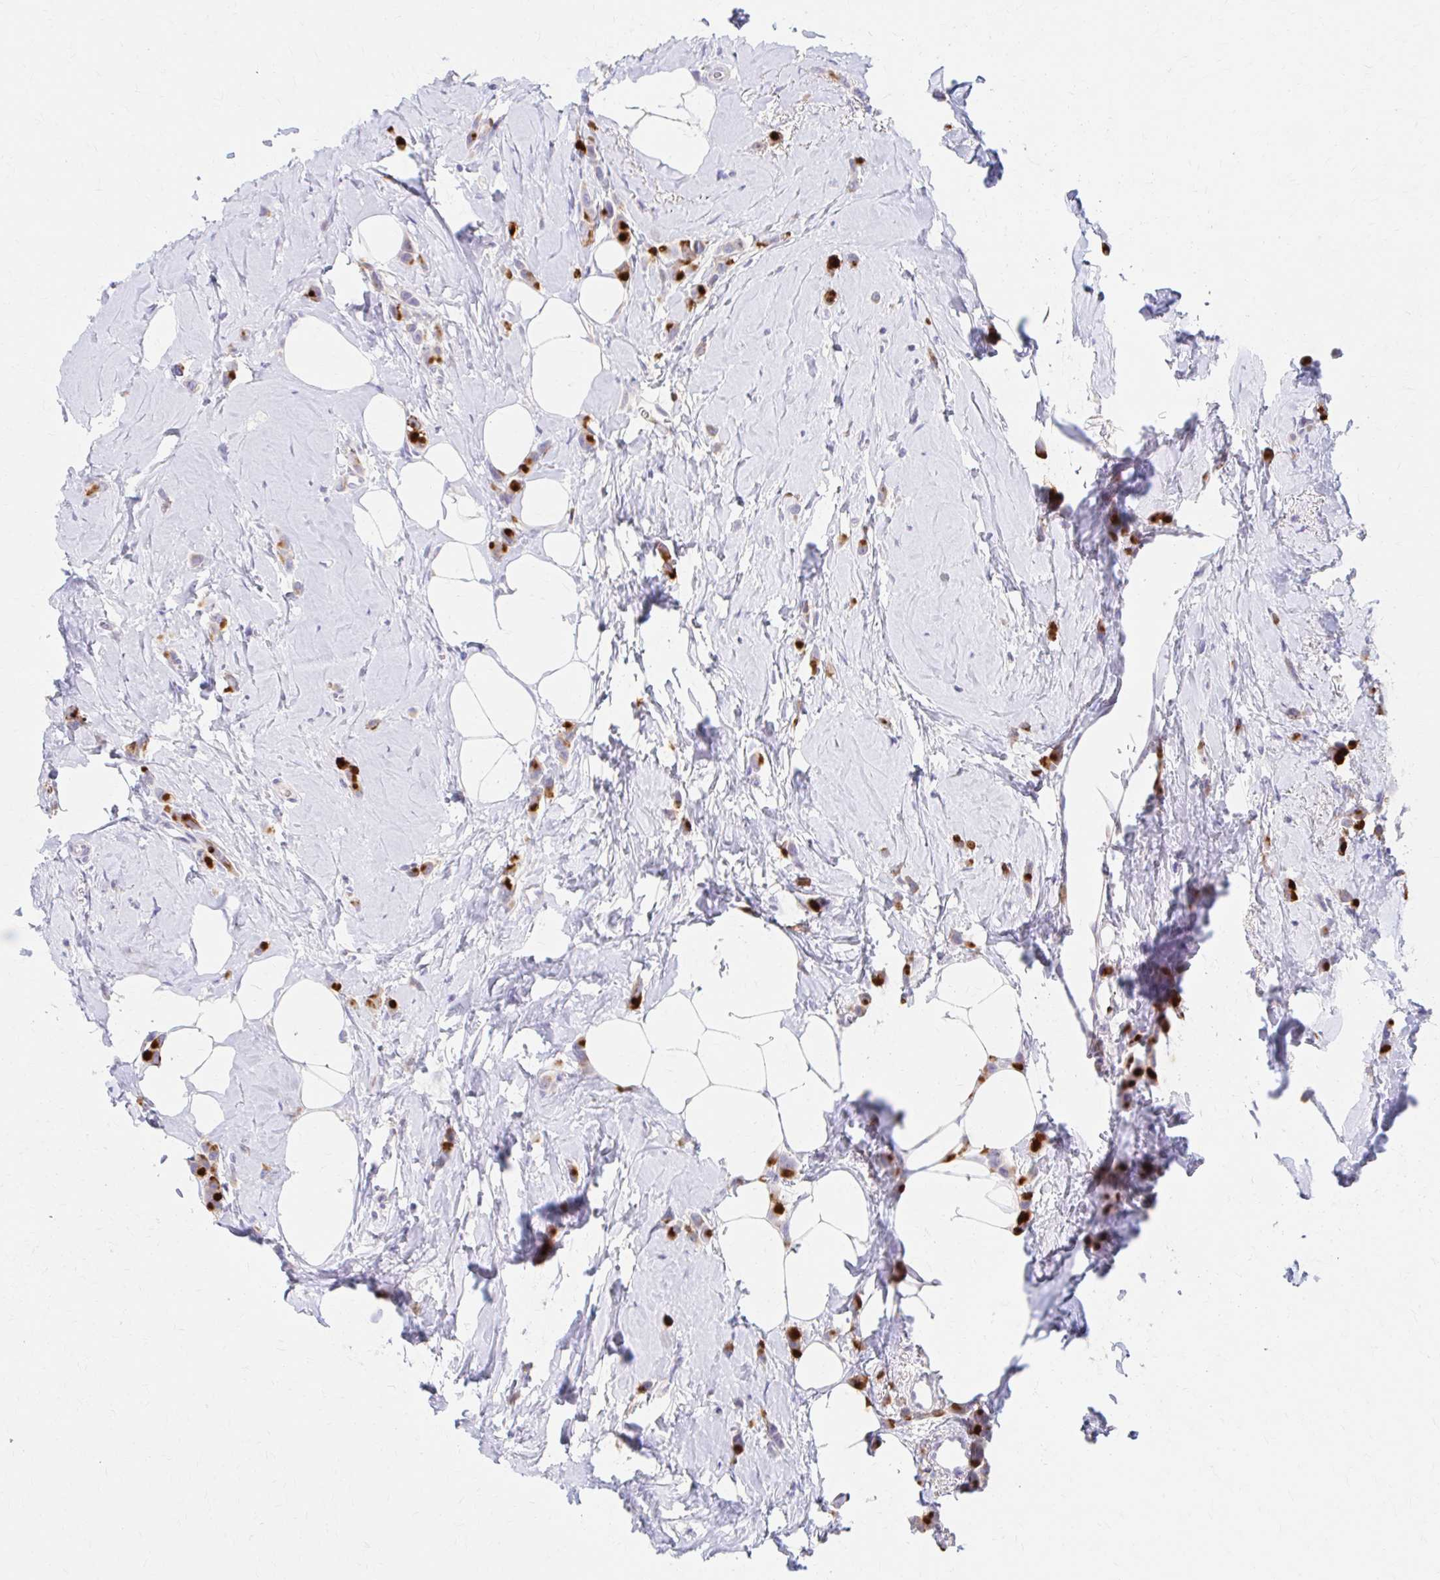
{"staining": {"intensity": "strong", "quantity": ">75%", "location": "cytoplasmic/membranous"}, "tissue": "breast cancer", "cell_type": "Tumor cells", "image_type": "cancer", "snomed": [{"axis": "morphology", "description": "Lobular carcinoma"}, {"axis": "topography", "description": "Breast"}], "caption": "Breast lobular carcinoma stained for a protein shows strong cytoplasmic/membranous positivity in tumor cells. (brown staining indicates protein expression, while blue staining denotes nuclei).", "gene": "AZGP1", "patient": {"sex": "female", "age": 66}}